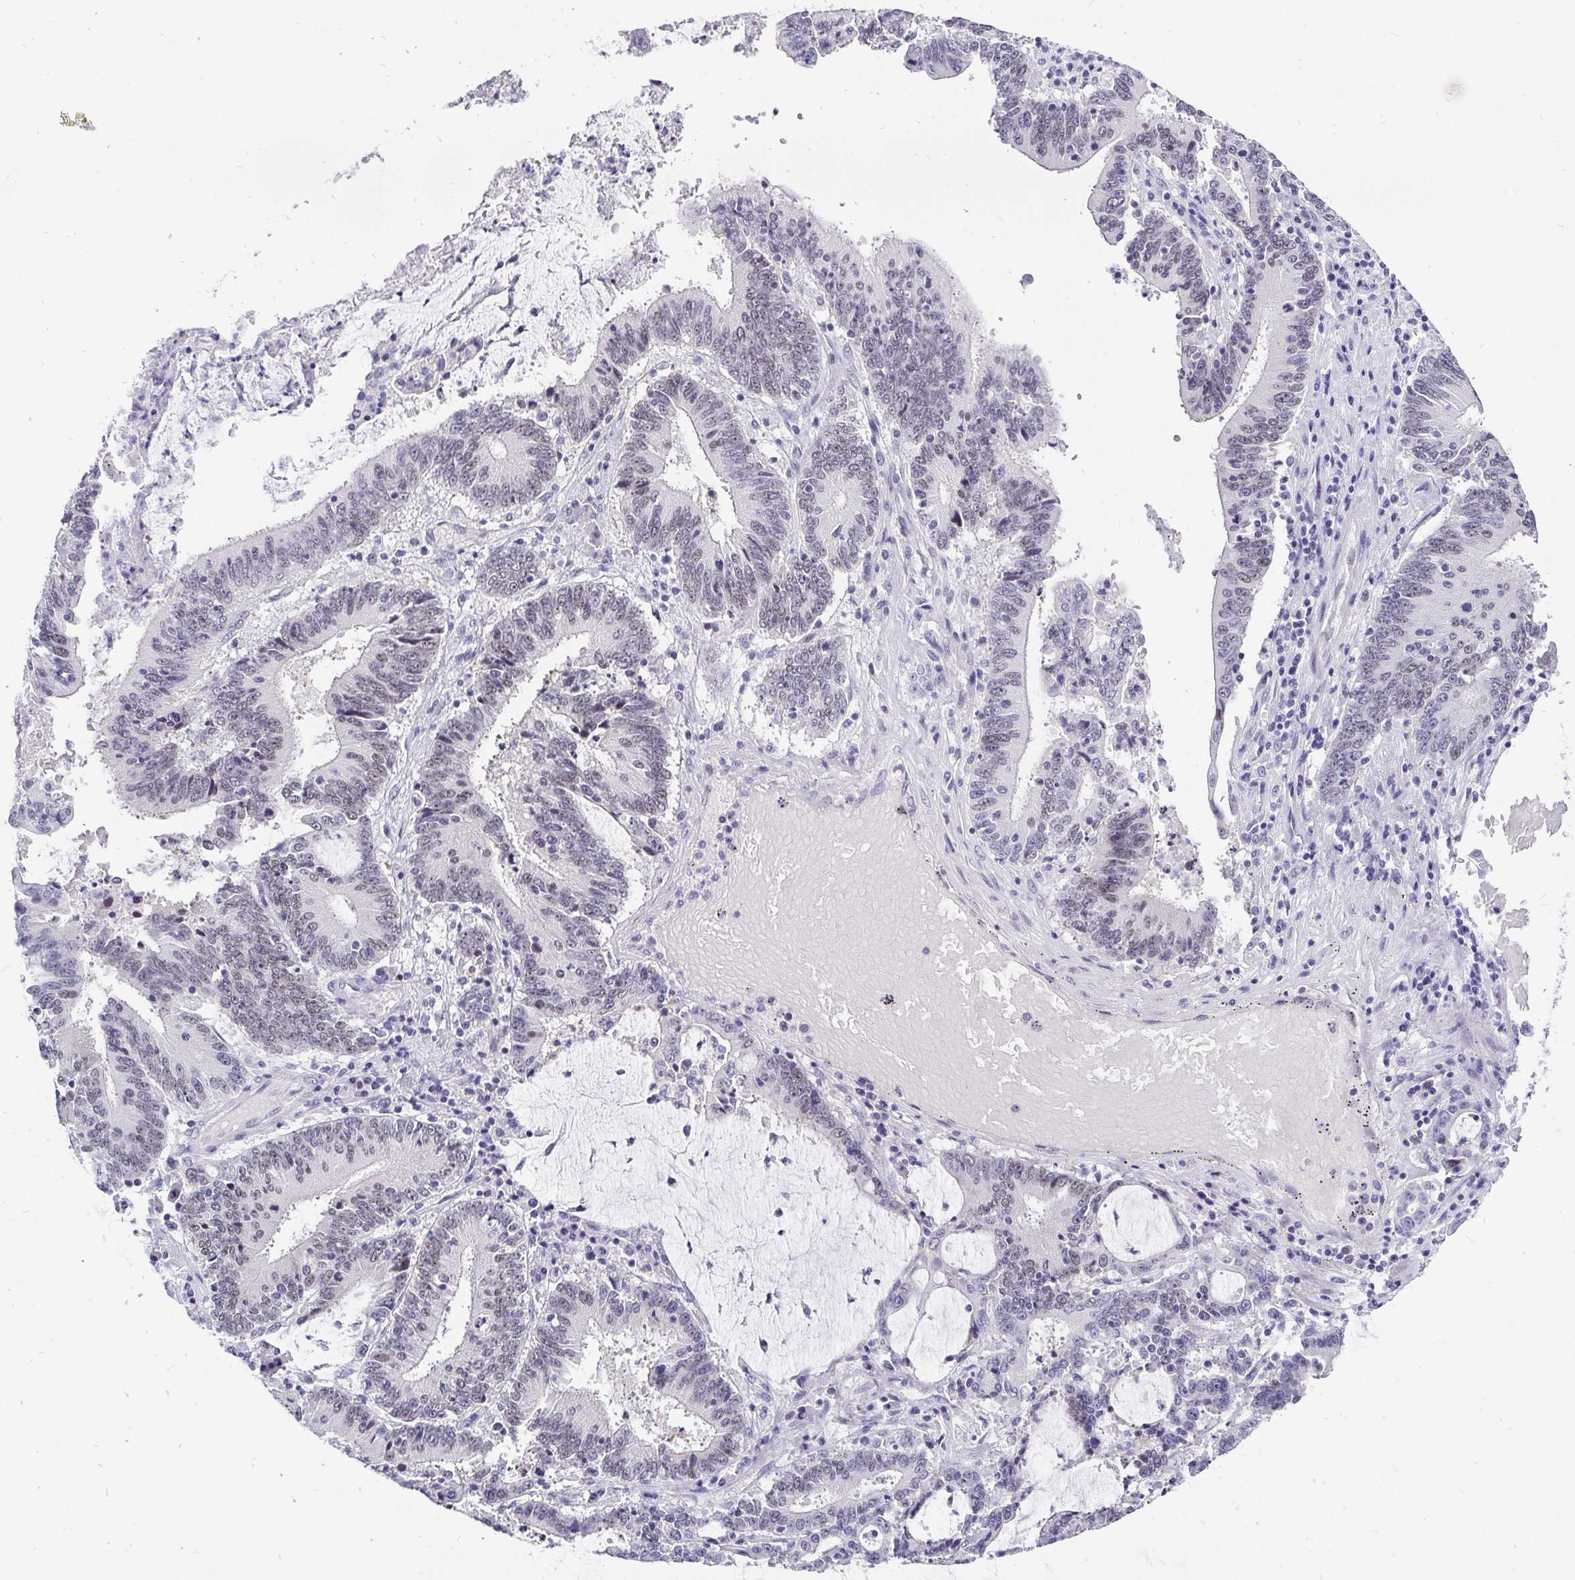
{"staining": {"intensity": "weak", "quantity": "<25%", "location": "nuclear"}, "tissue": "stomach cancer", "cell_type": "Tumor cells", "image_type": "cancer", "snomed": [{"axis": "morphology", "description": "Adenocarcinoma, NOS"}, {"axis": "topography", "description": "Stomach, upper"}], "caption": "Immunohistochemistry (IHC) image of adenocarcinoma (stomach) stained for a protein (brown), which demonstrates no positivity in tumor cells.", "gene": "ZNF860", "patient": {"sex": "male", "age": 68}}